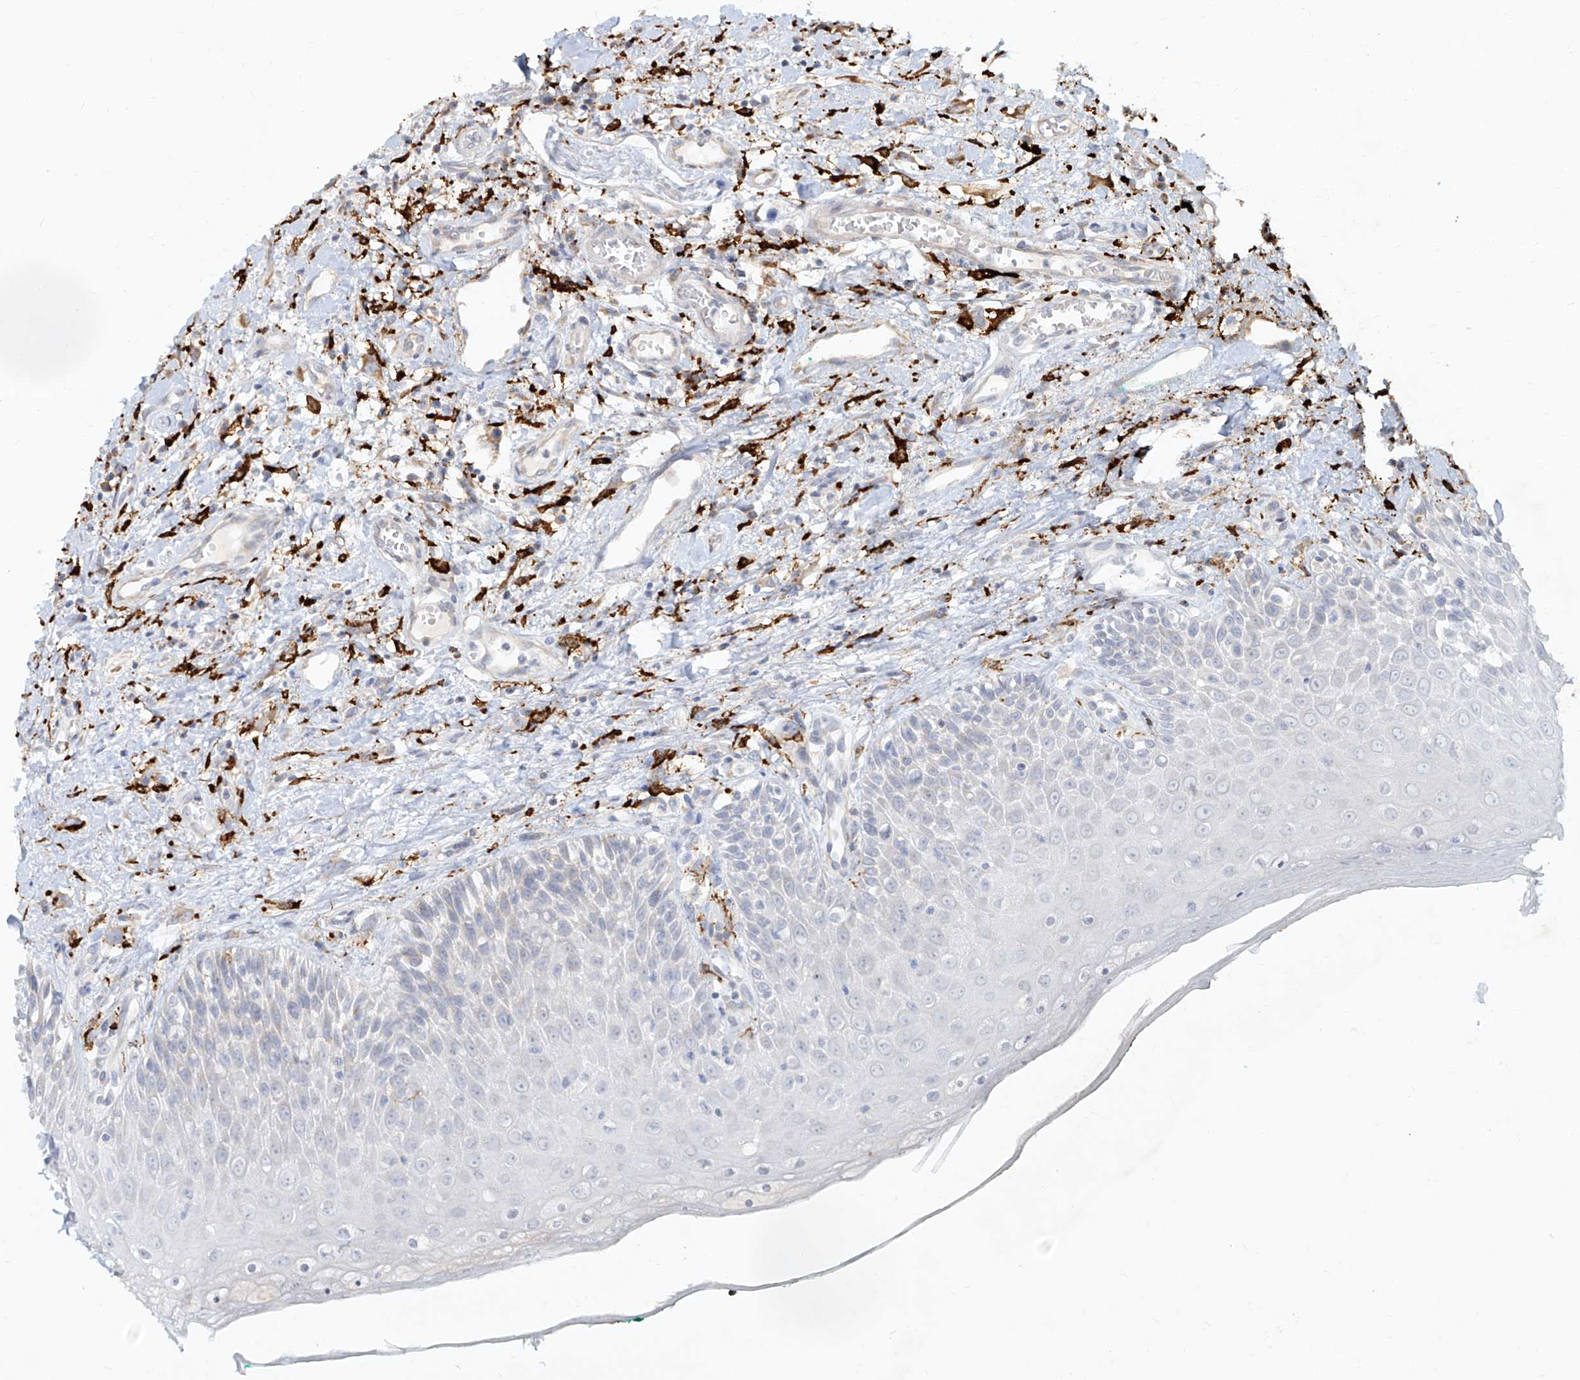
{"staining": {"intensity": "negative", "quantity": "none", "location": "none"}, "tissue": "oral mucosa", "cell_type": "Squamous epithelial cells", "image_type": "normal", "snomed": [{"axis": "morphology", "description": "Normal tissue, NOS"}, {"axis": "topography", "description": "Oral tissue"}], "caption": "This is a image of immunohistochemistry staining of normal oral mucosa, which shows no expression in squamous epithelial cells.", "gene": "CD209", "patient": {"sex": "female", "age": 70}}